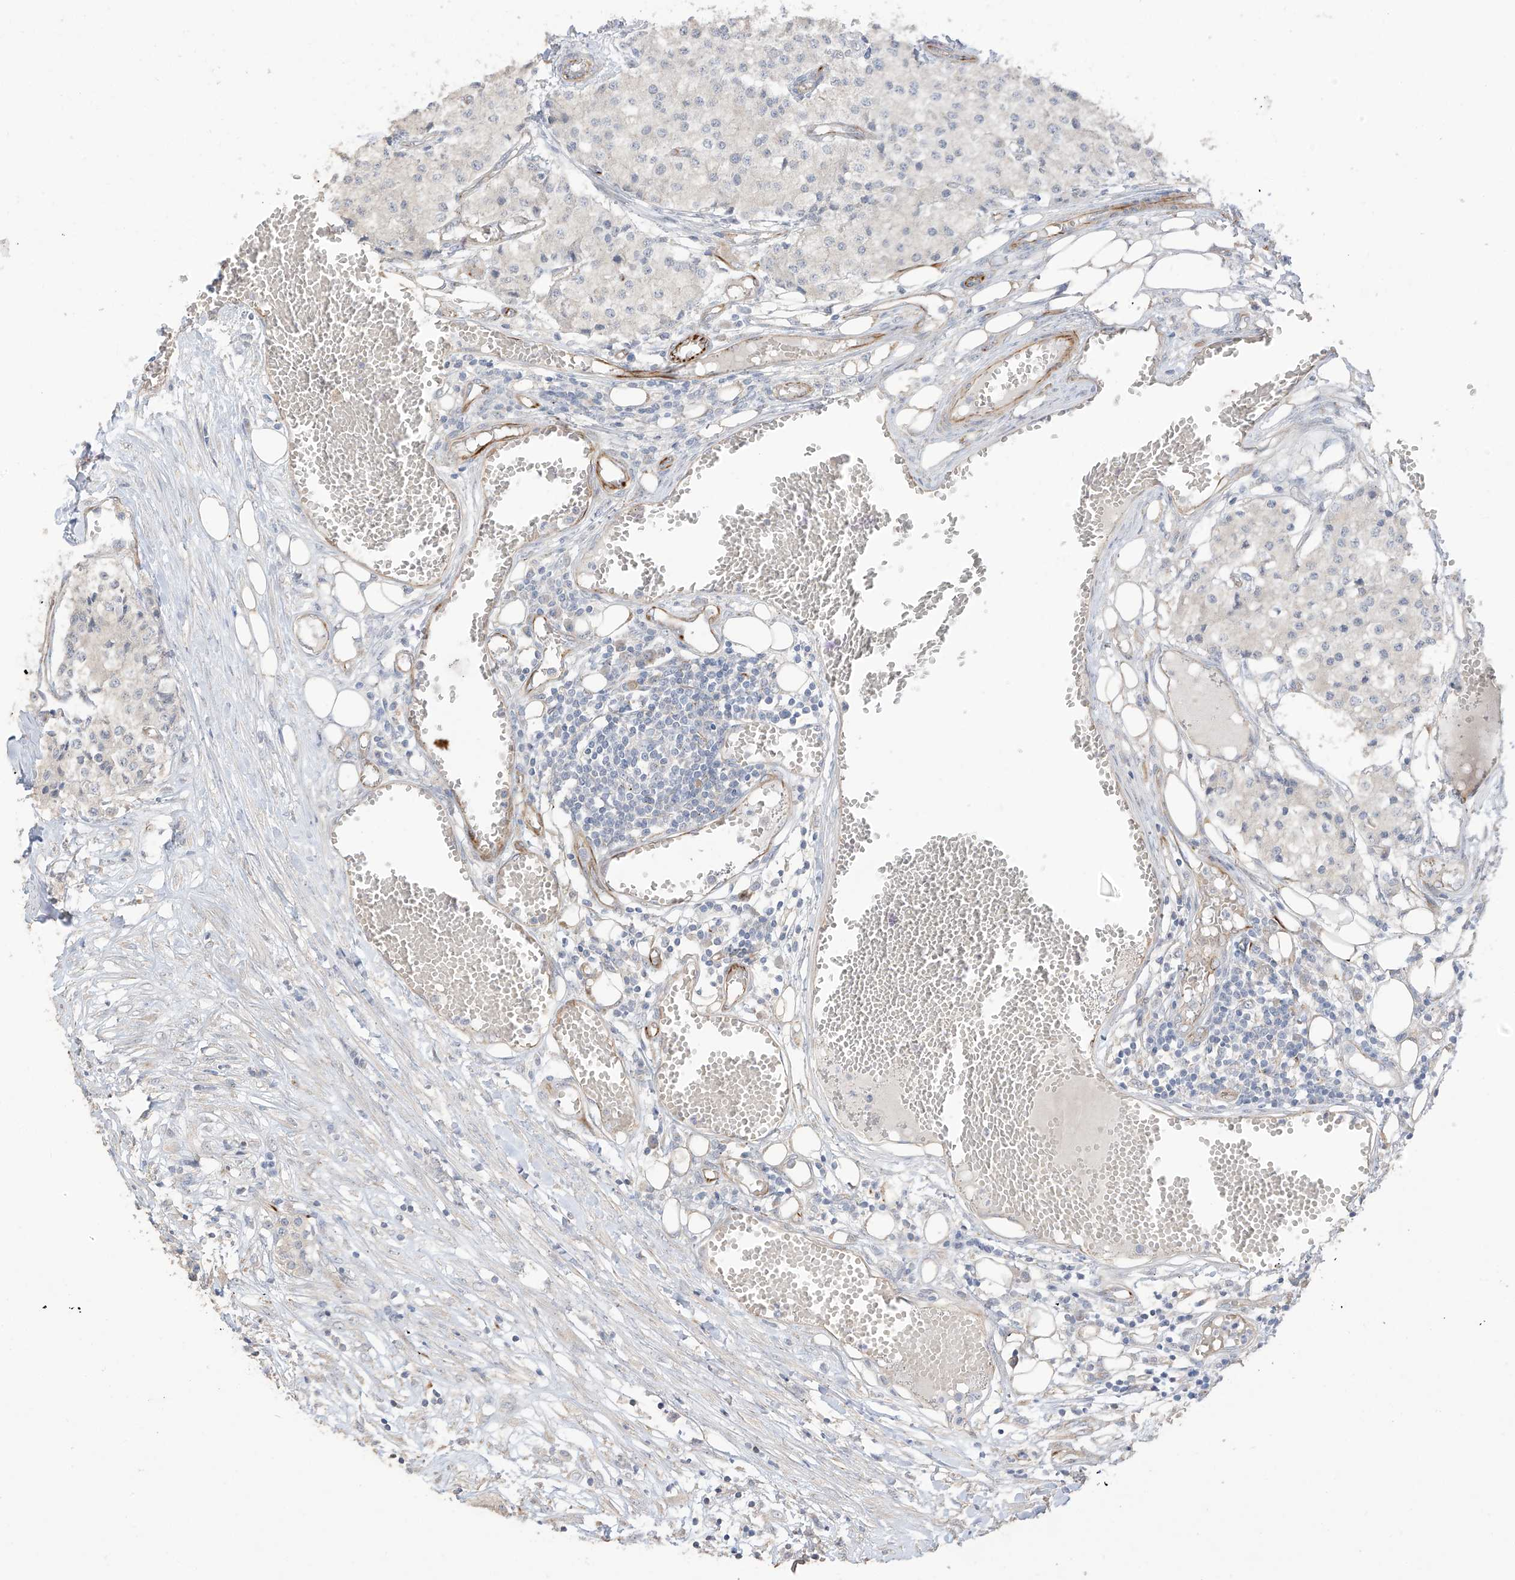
{"staining": {"intensity": "negative", "quantity": "none", "location": "none"}, "tissue": "carcinoid", "cell_type": "Tumor cells", "image_type": "cancer", "snomed": [{"axis": "morphology", "description": "Carcinoid, malignant, NOS"}, {"axis": "topography", "description": "Colon"}], "caption": "Immunohistochemistry photomicrograph of neoplastic tissue: human carcinoid (malignant) stained with DAB (3,3'-diaminobenzidine) shows no significant protein staining in tumor cells. The staining was performed using DAB (3,3'-diaminobenzidine) to visualize the protein expression in brown, while the nuclei were stained in blue with hematoxylin (Magnification: 20x).", "gene": "DCDC2", "patient": {"sex": "female", "age": 52}}